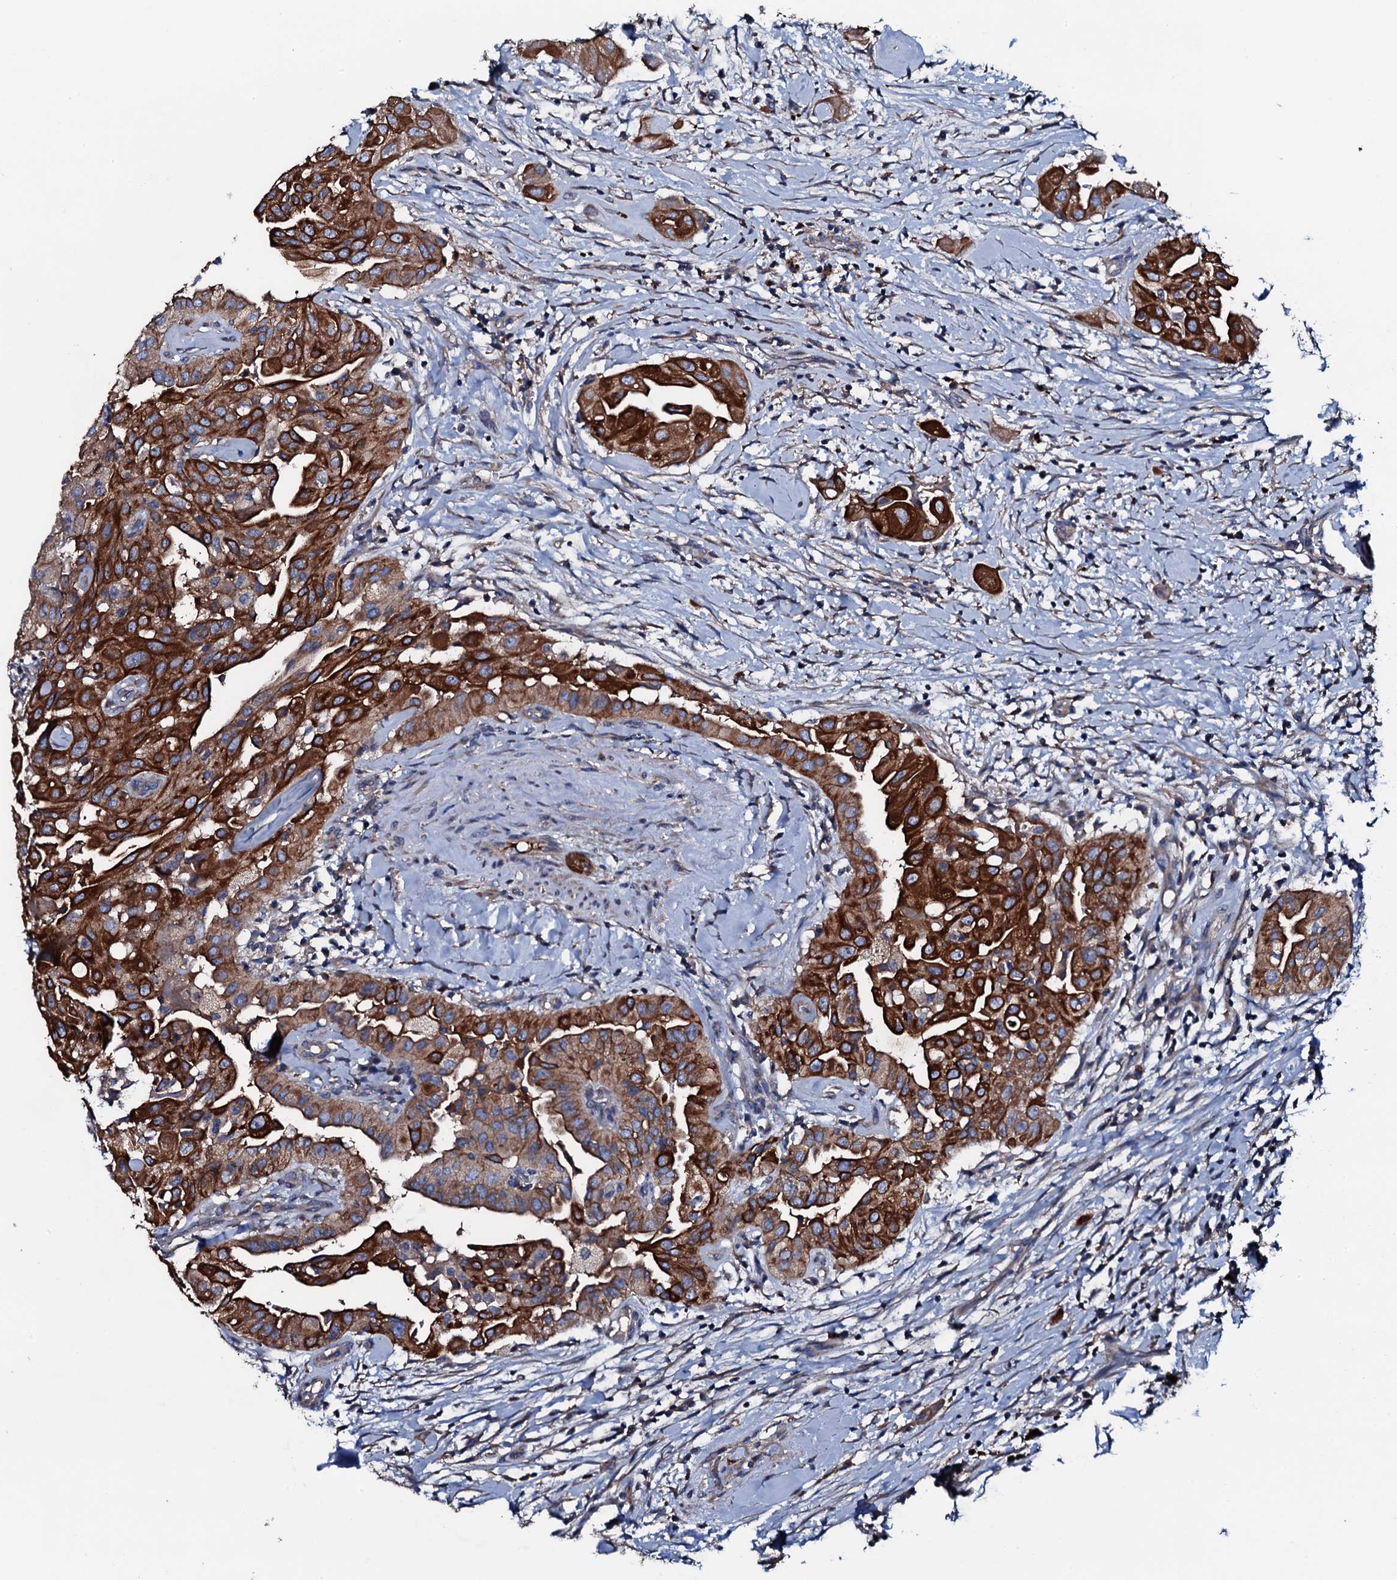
{"staining": {"intensity": "strong", "quantity": ">75%", "location": "cytoplasmic/membranous"}, "tissue": "thyroid cancer", "cell_type": "Tumor cells", "image_type": "cancer", "snomed": [{"axis": "morphology", "description": "Papillary adenocarcinoma, NOS"}, {"axis": "topography", "description": "Thyroid gland"}], "caption": "Thyroid cancer (papillary adenocarcinoma) stained with immunohistochemistry demonstrates strong cytoplasmic/membranous expression in approximately >75% of tumor cells.", "gene": "NEK1", "patient": {"sex": "female", "age": 59}}